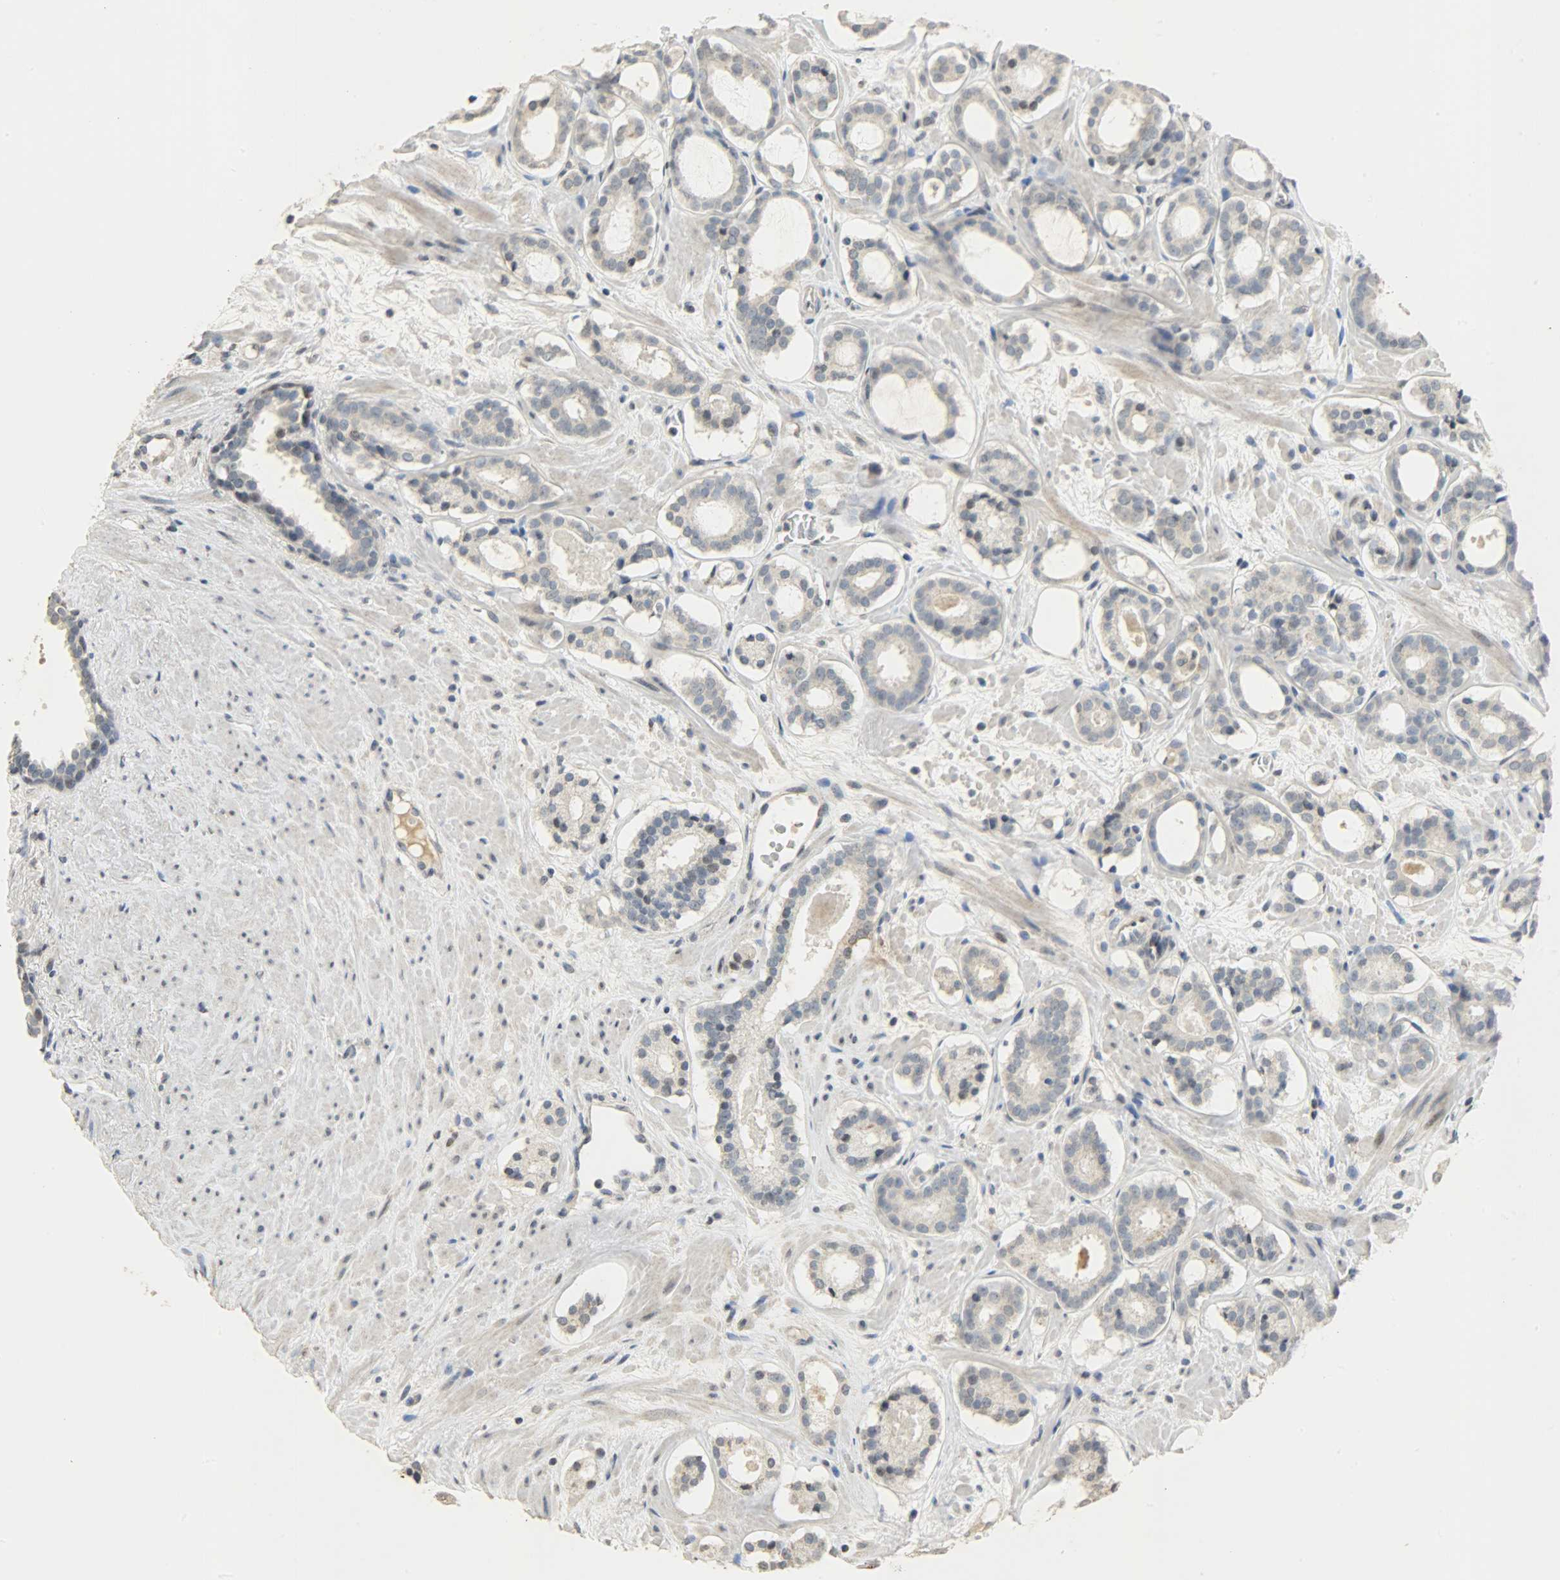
{"staining": {"intensity": "weak", "quantity": ">75%", "location": "cytoplasmic/membranous"}, "tissue": "prostate cancer", "cell_type": "Tumor cells", "image_type": "cancer", "snomed": [{"axis": "morphology", "description": "Adenocarcinoma, Low grade"}, {"axis": "topography", "description": "Prostate"}], "caption": "The immunohistochemical stain shows weak cytoplasmic/membranous positivity in tumor cells of prostate cancer (adenocarcinoma (low-grade)) tissue.", "gene": "DNAJB6", "patient": {"sex": "male", "age": 57}}